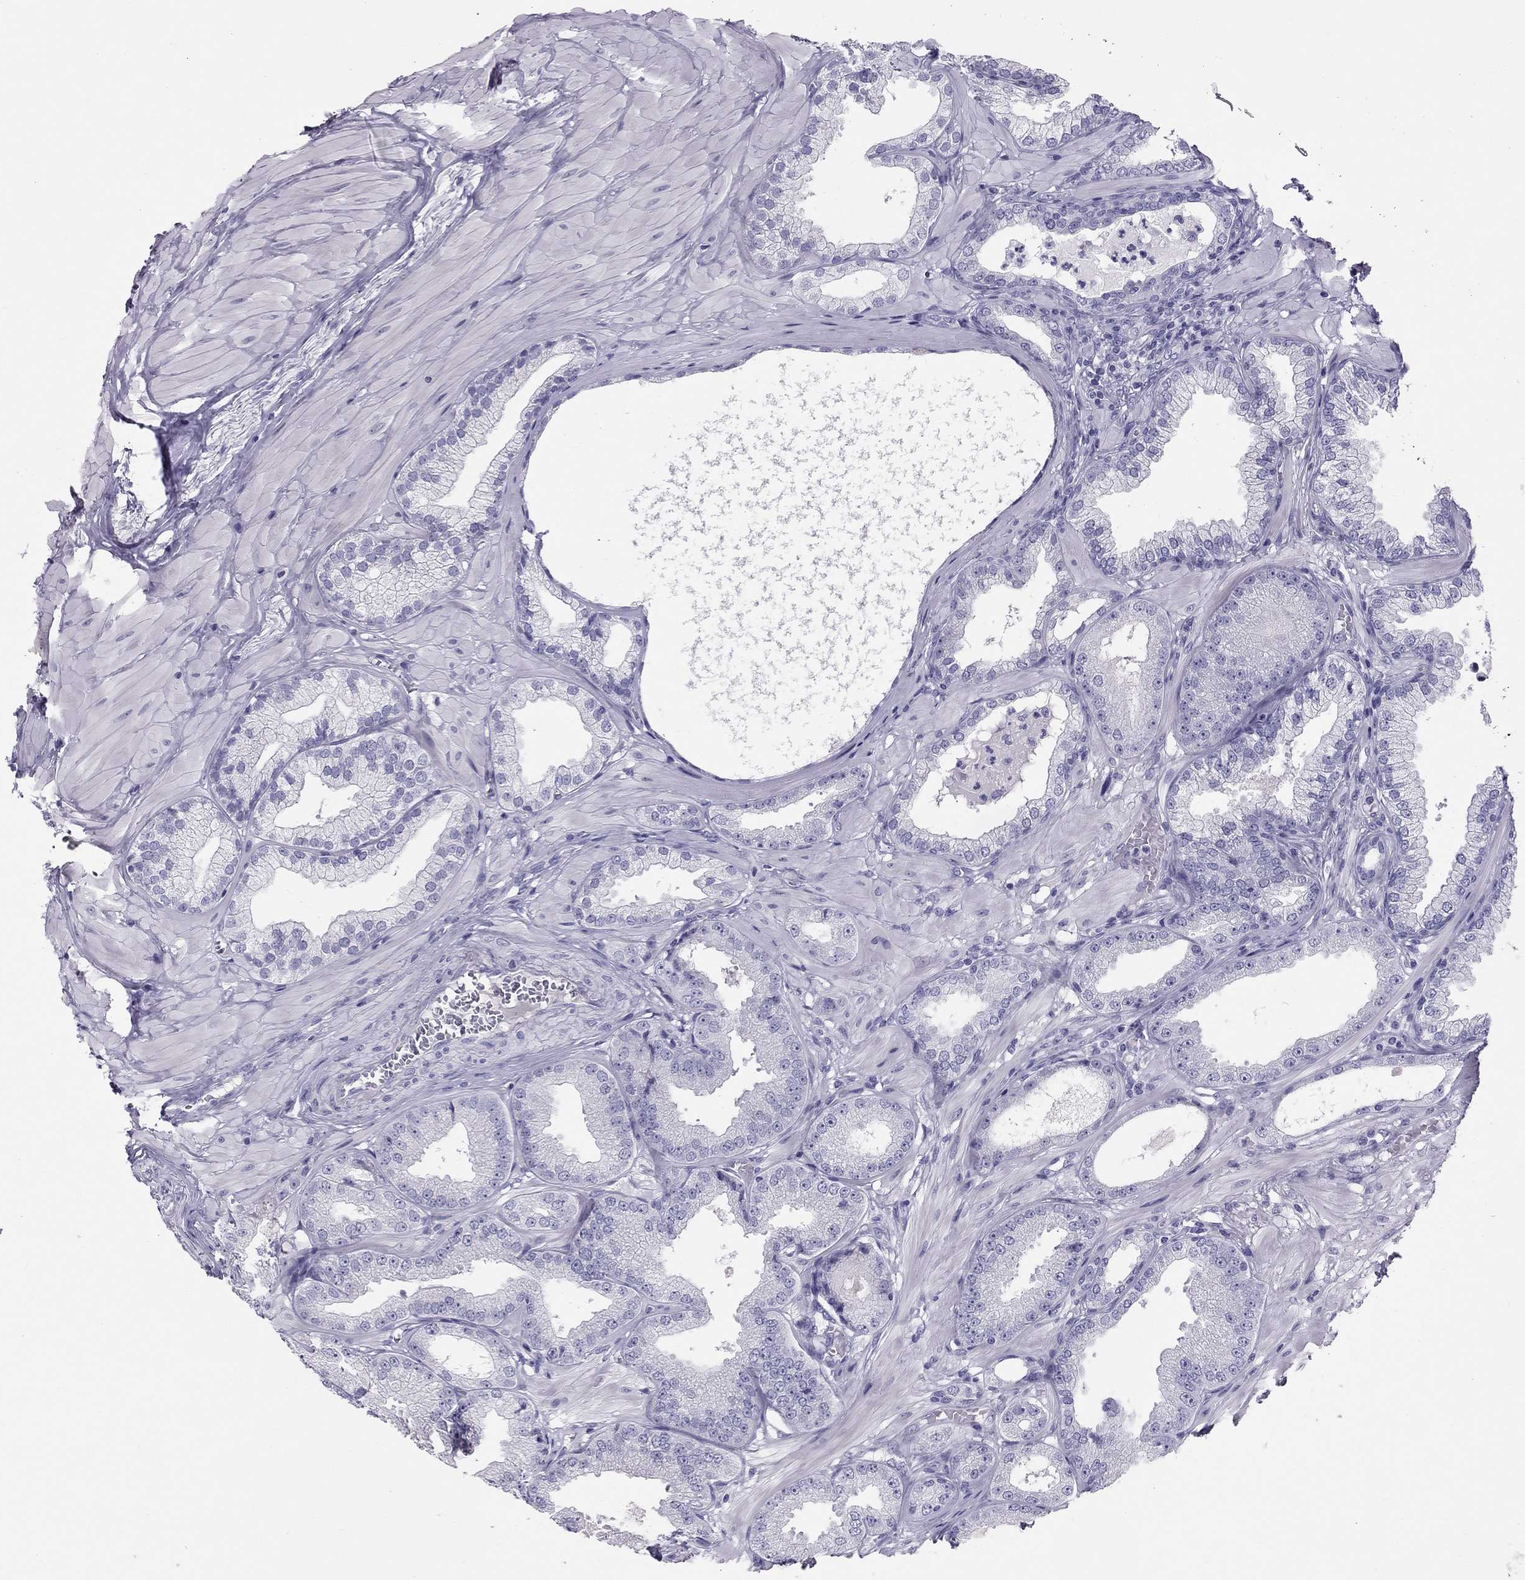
{"staining": {"intensity": "negative", "quantity": "none", "location": "none"}, "tissue": "prostate cancer", "cell_type": "Tumor cells", "image_type": "cancer", "snomed": [{"axis": "morphology", "description": "Adenocarcinoma, Low grade"}, {"axis": "topography", "description": "Prostate"}], "caption": "High power microscopy micrograph of an immunohistochemistry (IHC) histopathology image of prostate cancer, revealing no significant expression in tumor cells.", "gene": "IL17REL", "patient": {"sex": "male", "age": 55}}